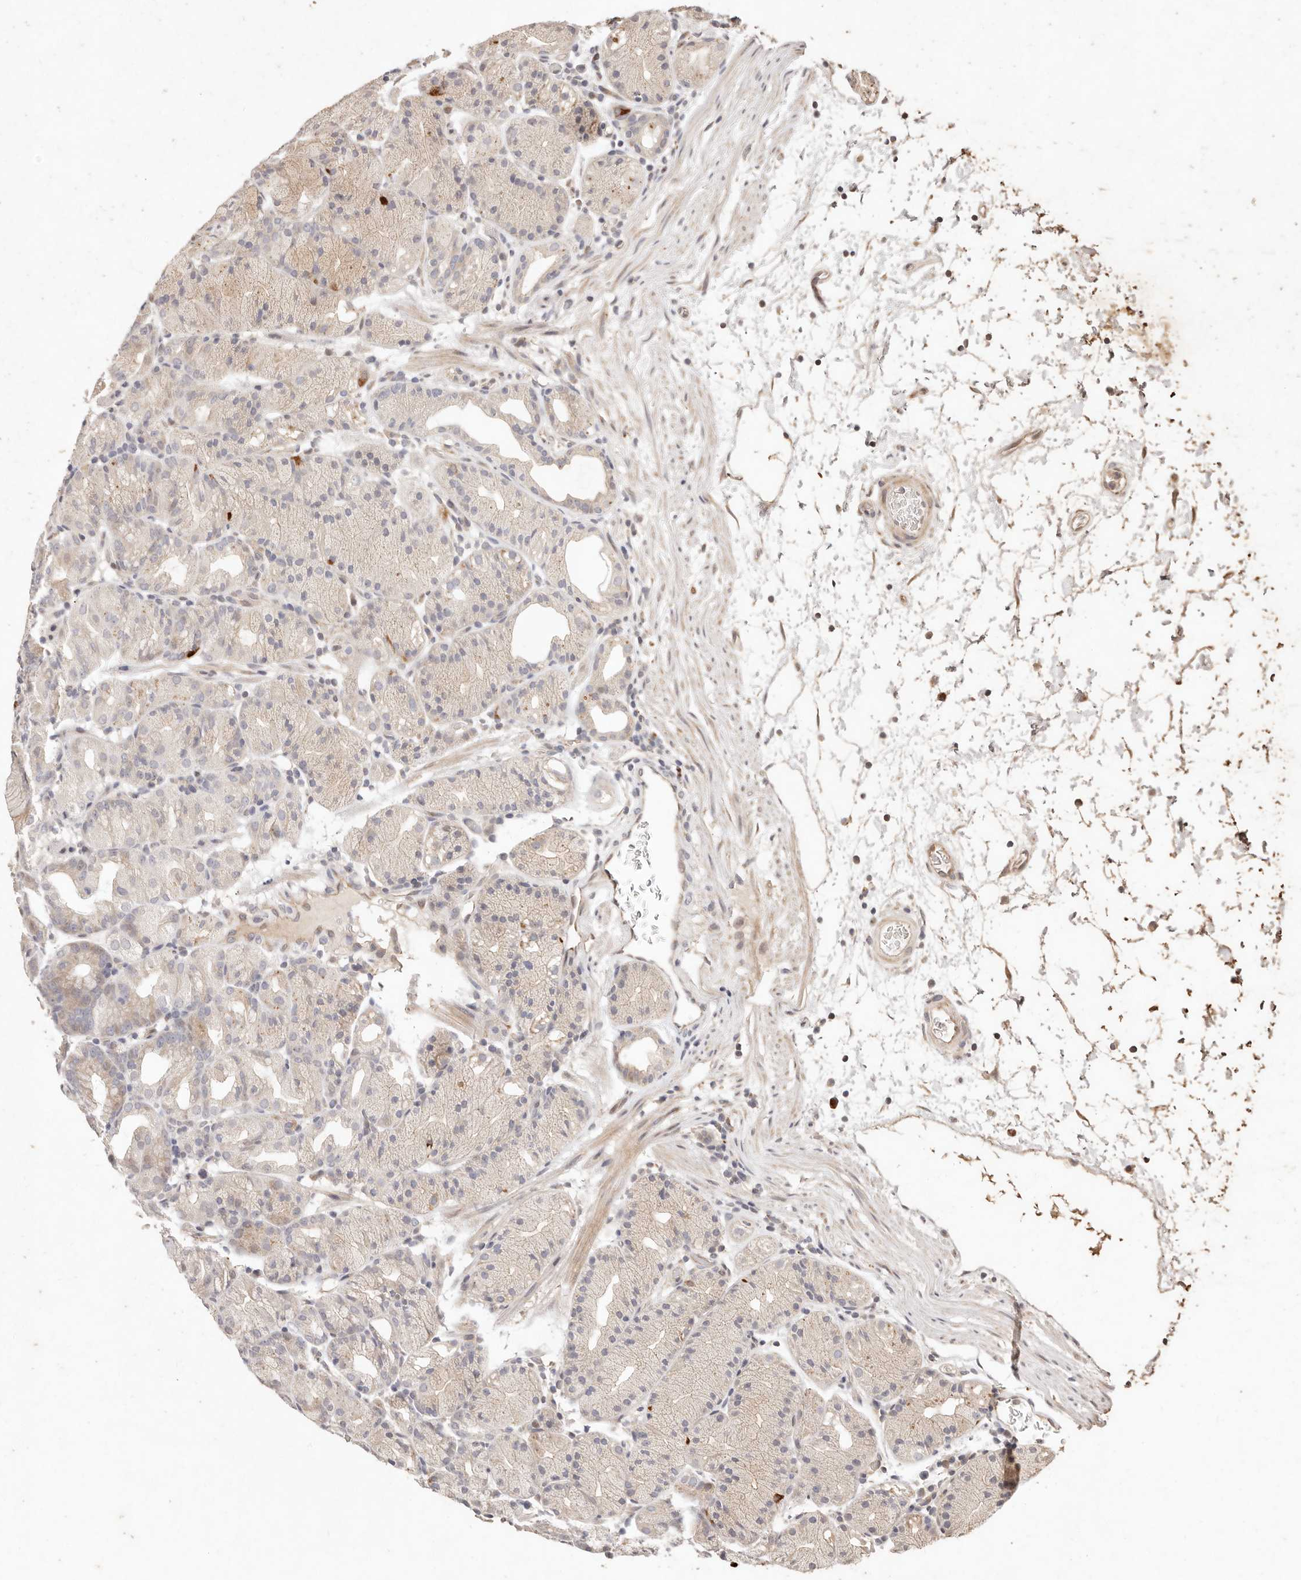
{"staining": {"intensity": "weak", "quantity": "25%-75%", "location": "cytoplasmic/membranous"}, "tissue": "stomach", "cell_type": "Glandular cells", "image_type": "normal", "snomed": [{"axis": "morphology", "description": "Normal tissue, NOS"}, {"axis": "topography", "description": "Stomach, upper"}], "caption": "Immunohistochemistry (IHC) of unremarkable stomach demonstrates low levels of weak cytoplasmic/membranous positivity in about 25%-75% of glandular cells.", "gene": "KIF9", "patient": {"sex": "male", "age": 48}}